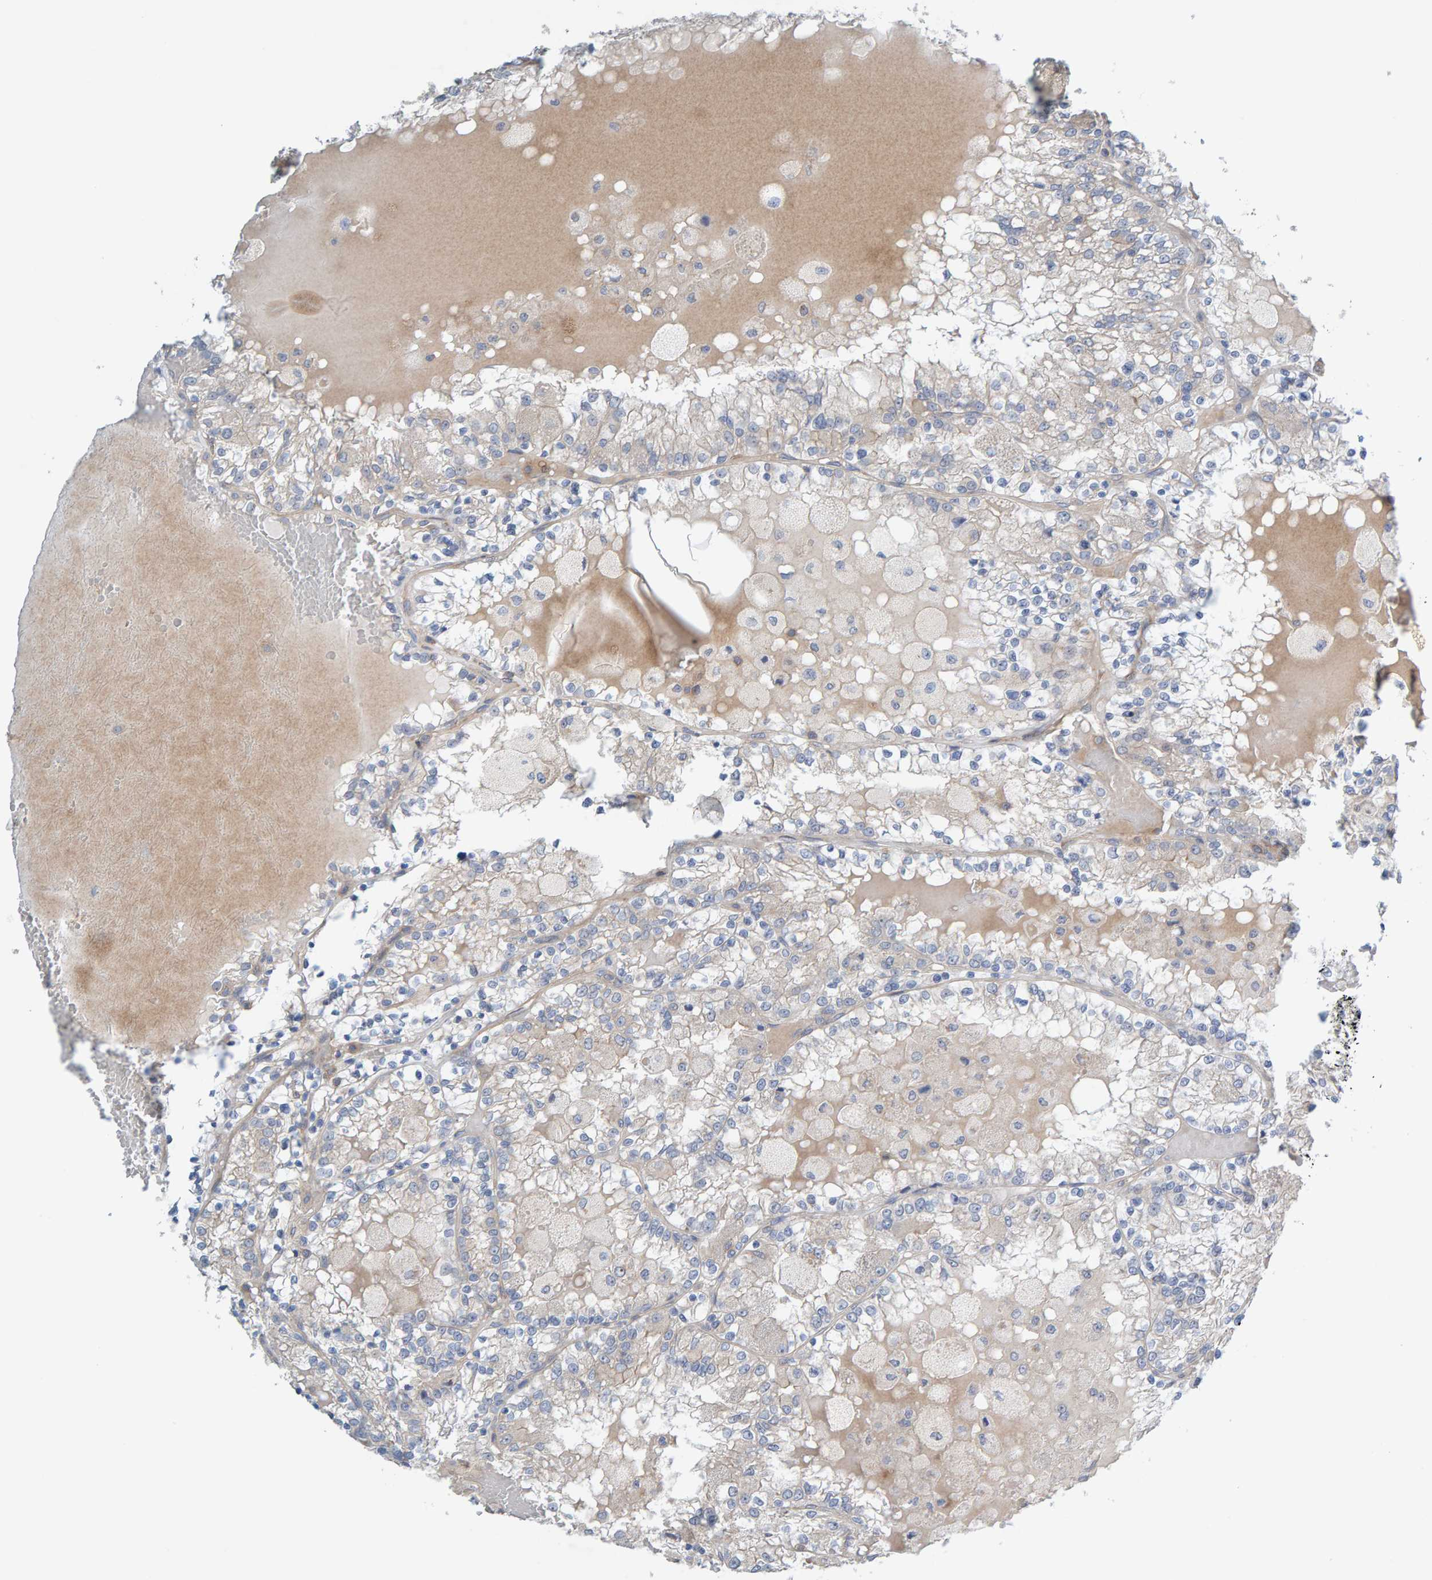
{"staining": {"intensity": "negative", "quantity": "none", "location": "none"}, "tissue": "renal cancer", "cell_type": "Tumor cells", "image_type": "cancer", "snomed": [{"axis": "morphology", "description": "Adenocarcinoma, NOS"}, {"axis": "topography", "description": "Kidney"}], "caption": "An immunohistochemistry (IHC) micrograph of renal adenocarcinoma is shown. There is no staining in tumor cells of renal adenocarcinoma. (DAB immunohistochemistry (IHC) with hematoxylin counter stain).", "gene": "CCM2", "patient": {"sex": "female", "age": 56}}